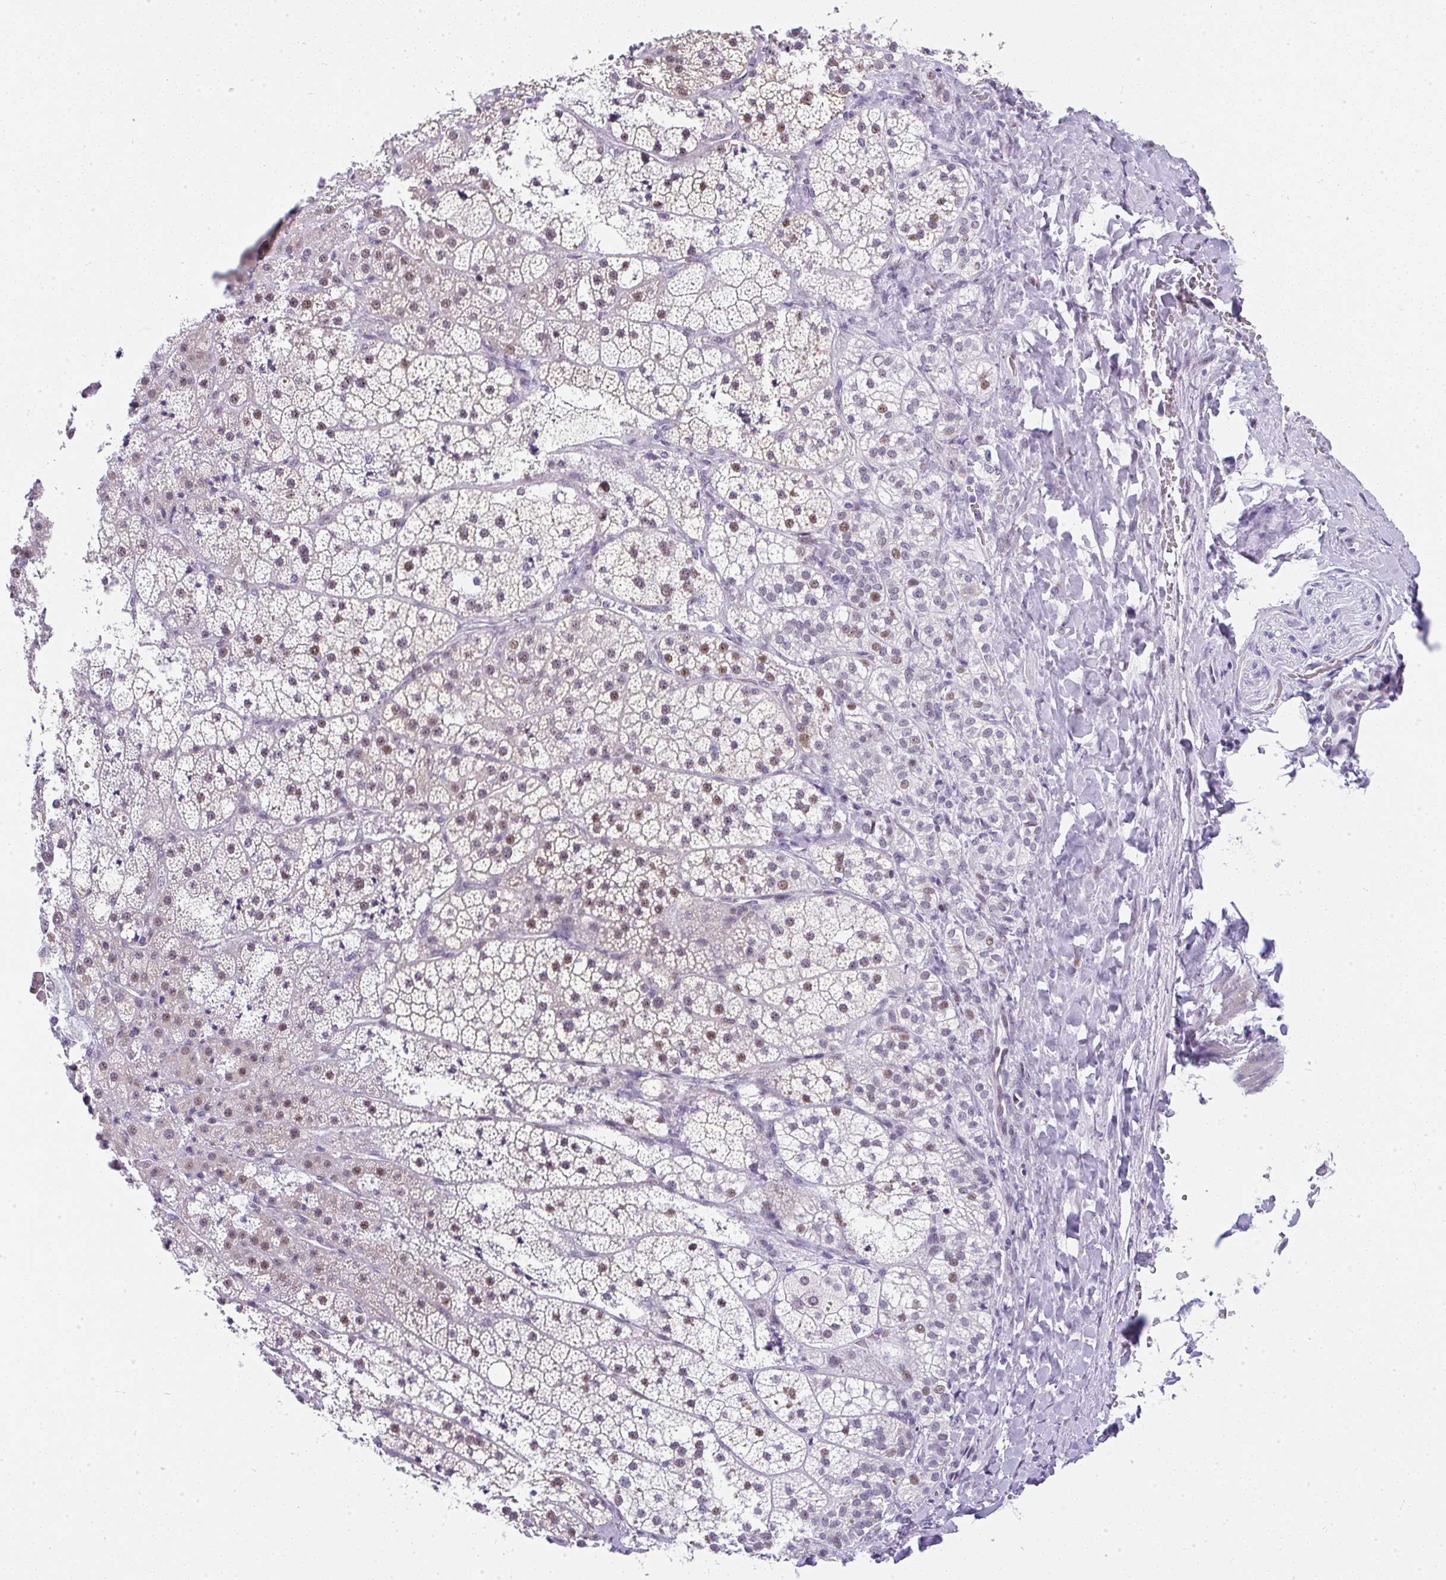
{"staining": {"intensity": "moderate", "quantity": "25%-75%", "location": "nuclear"}, "tissue": "adrenal gland", "cell_type": "Glandular cells", "image_type": "normal", "snomed": [{"axis": "morphology", "description": "Normal tissue, NOS"}, {"axis": "topography", "description": "Adrenal gland"}], "caption": "Glandular cells show moderate nuclear staining in approximately 25%-75% of cells in benign adrenal gland.", "gene": "NR1D2", "patient": {"sex": "male", "age": 53}}